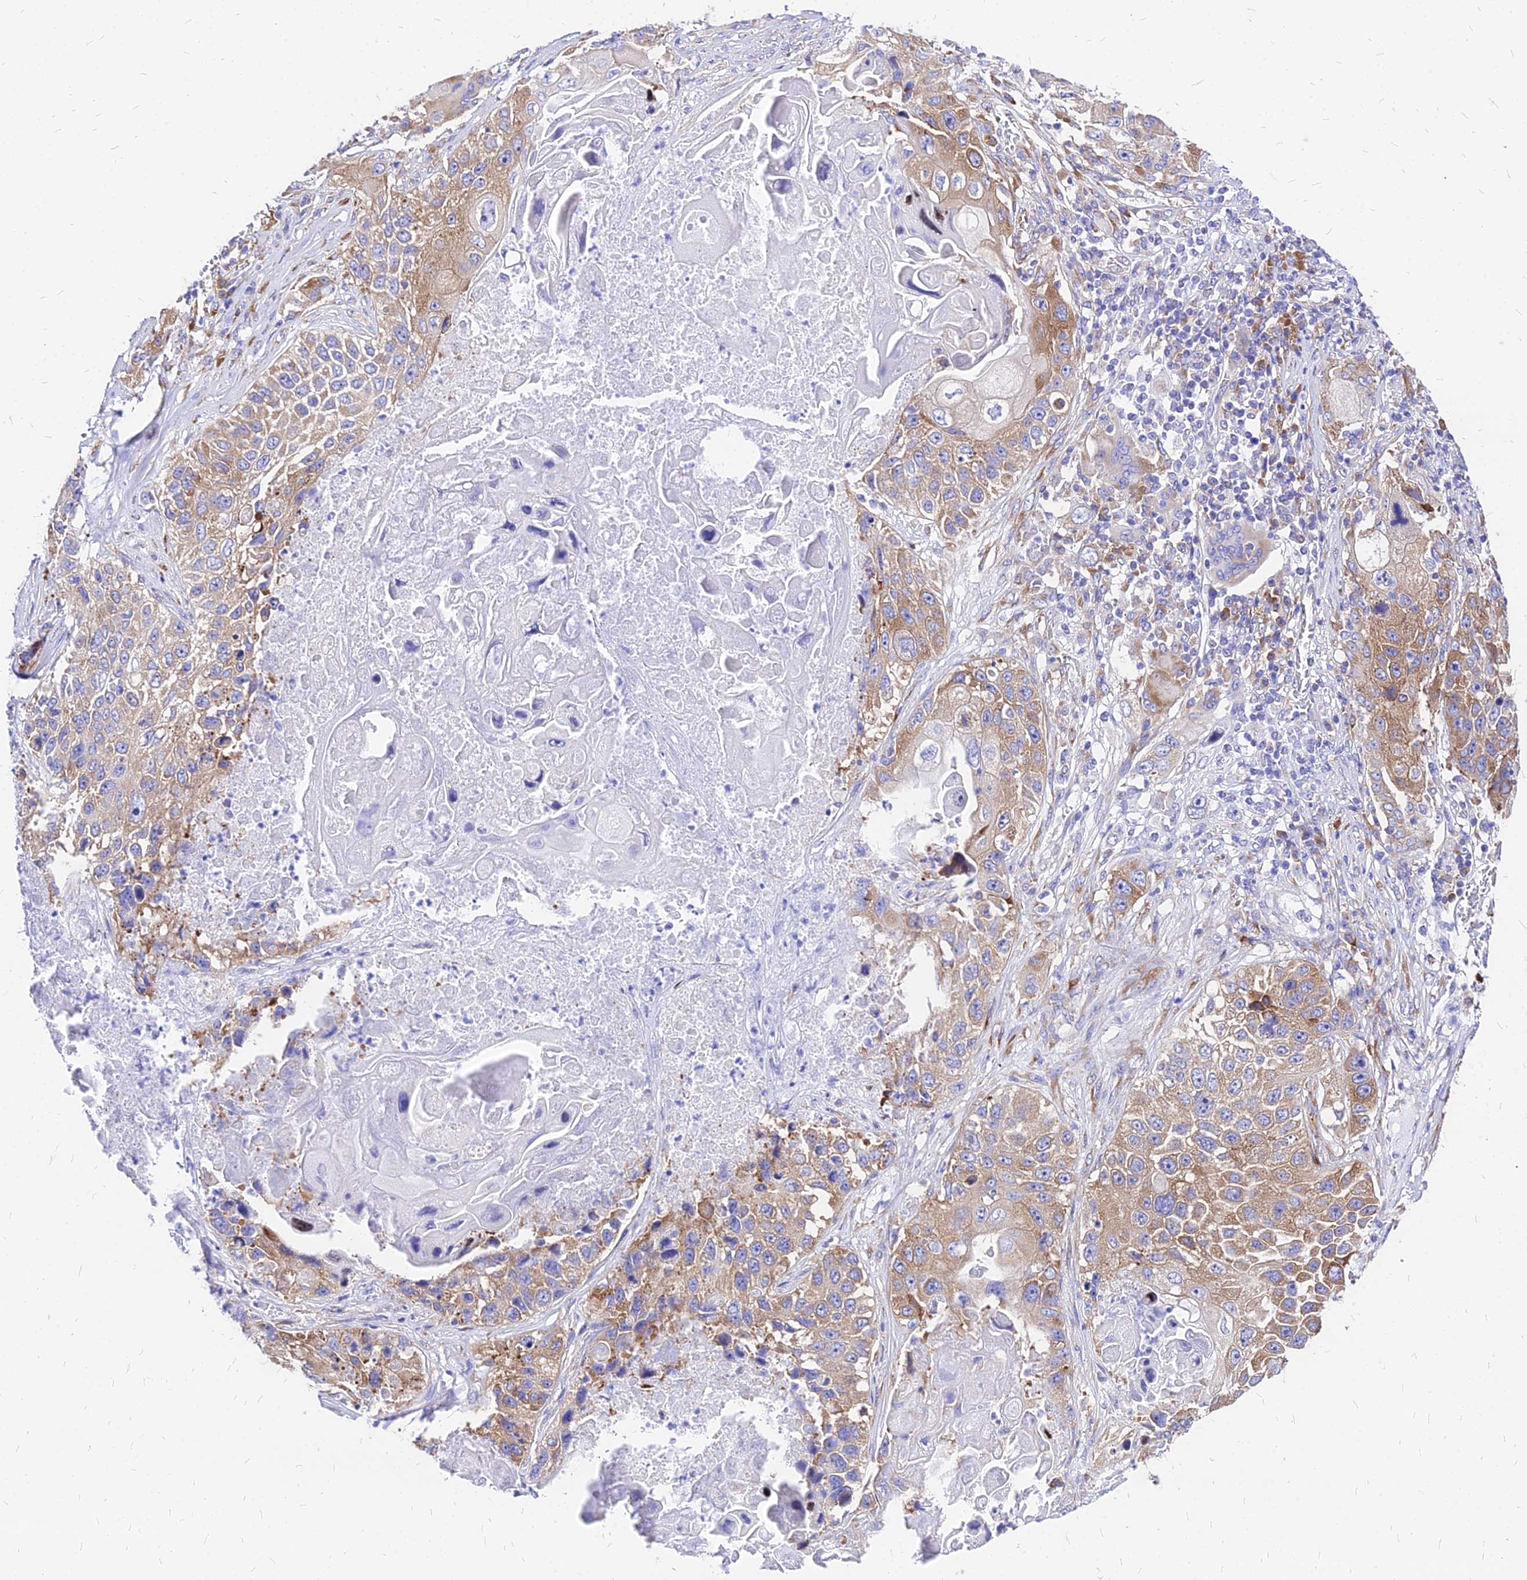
{"staining": {"intensity": "moderate", "quantity": ">75%", "location": "cytoplasmic/membranous"}, "tissue": "lung cancer", "cell_type": "Tumor cells", "image_type": "cancer", "snomed": [{"axis": "morphology", "description": "Squamous cell carcinoma, NOS"}, {"axis": "topography", "description": "Lung"}], "caption": "Immunohistochemical staining of human squamous cell carcinoma (lung) shows moderate cytoplasmic/membranous protein staining in approximately >75% of tumor cells.", "gene": "RPL19", "patient": {"sex": "male", "age": 61}}